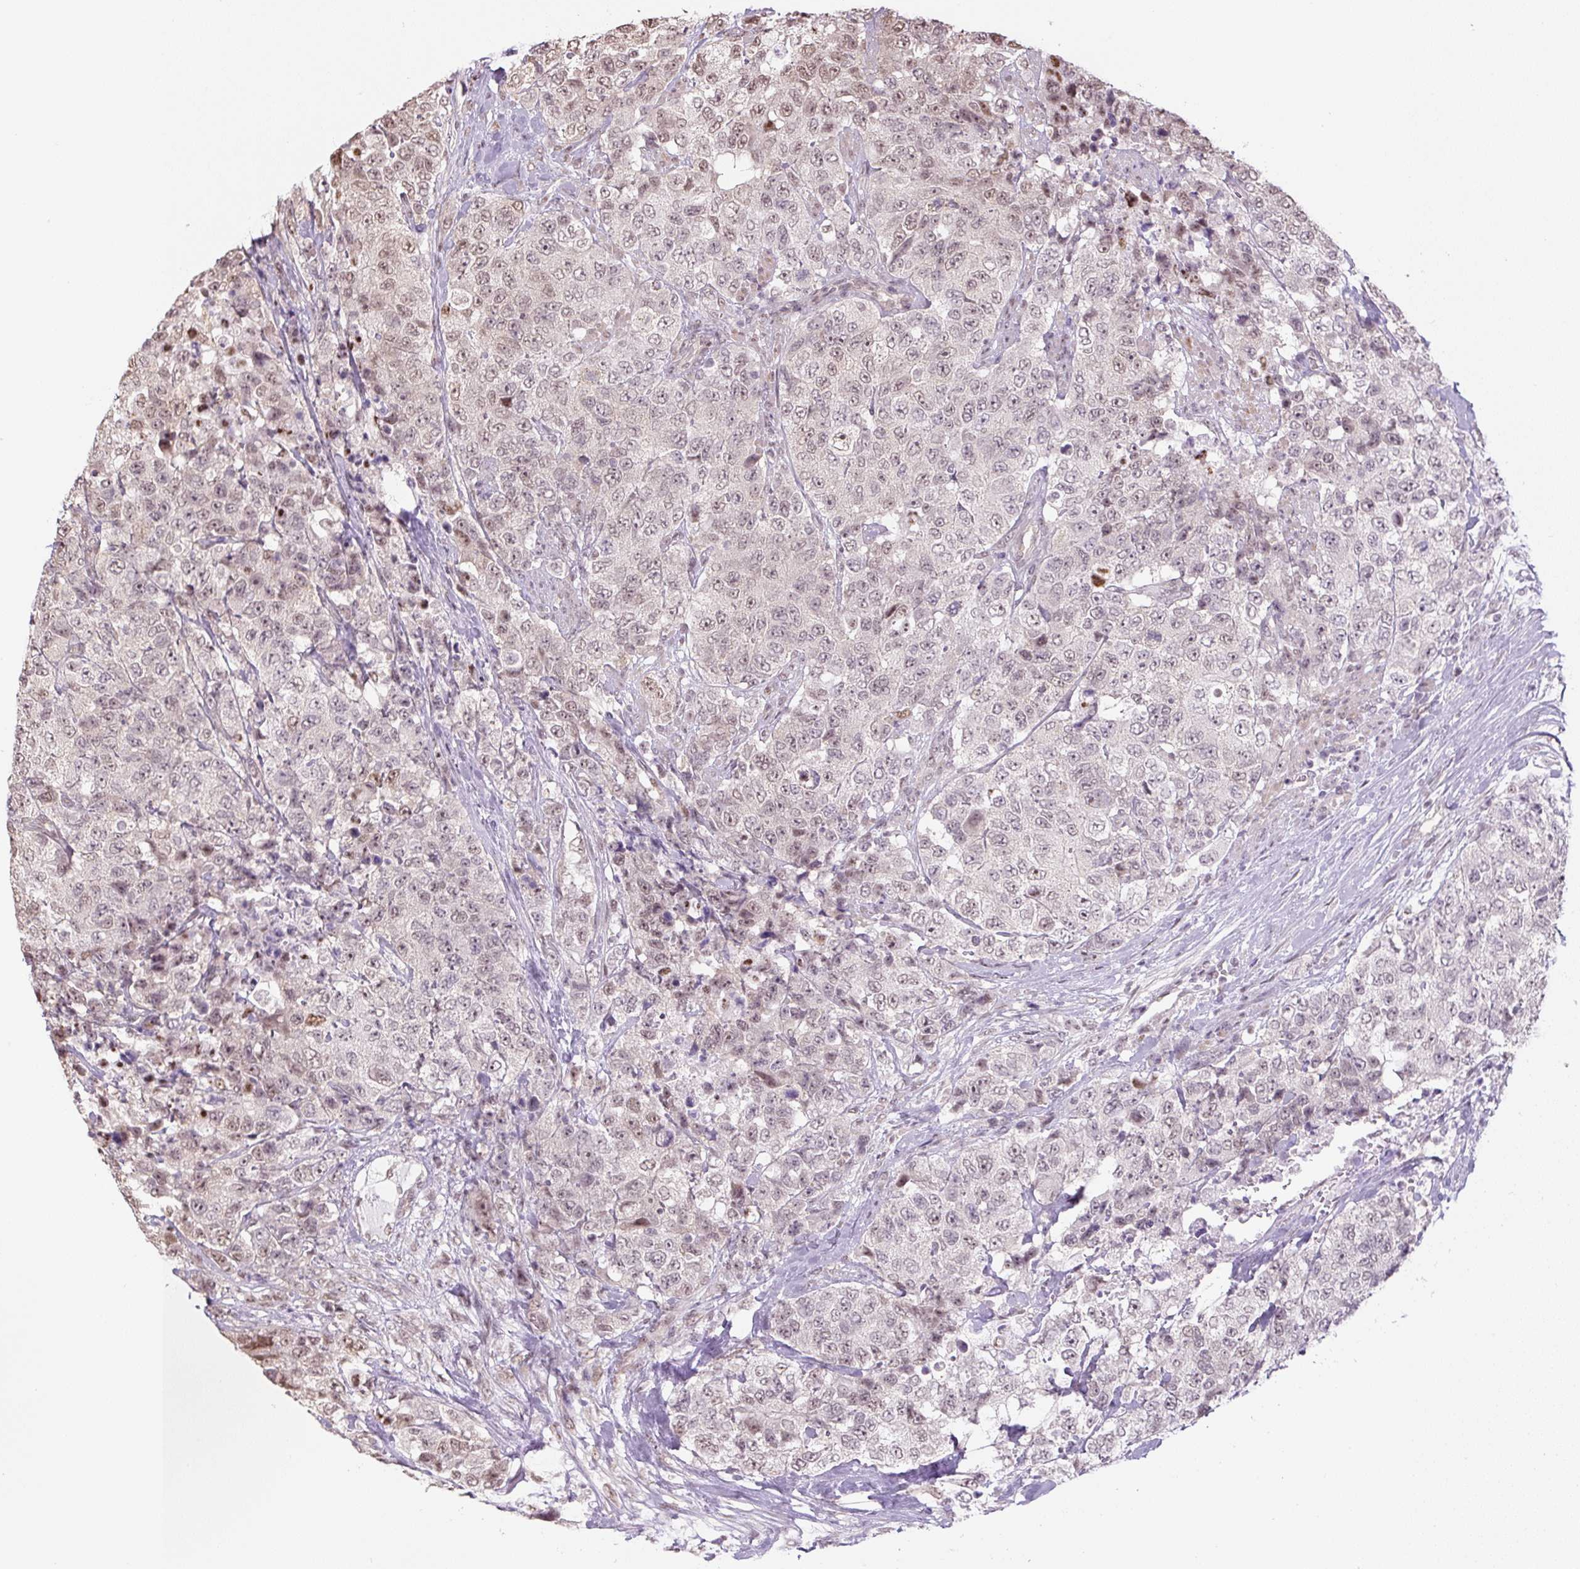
{"staining": {"intensity": "moderate", "quantity": "25%-75%", "location": "nuclear"}, "tissue": "urothelial cancer", "cell_type": "Tumor cells", "image_type": "cancer", "snomed": [{"axis": "morphology", "description": "Urothelial carcinoma, High grade"}, {"axis": "topography", "description": "Urinary bladder"}], "caption": "Immunohistochemical staining of human urothelial cancer demonstrates moderate nuclear protein expression in approximately 25%-75% of tumor cells. The protein is shown in brown color, while the nuclei are stained blue.", "gene": "TCFL5", "patient": {"sex": "female", "age": 78}}